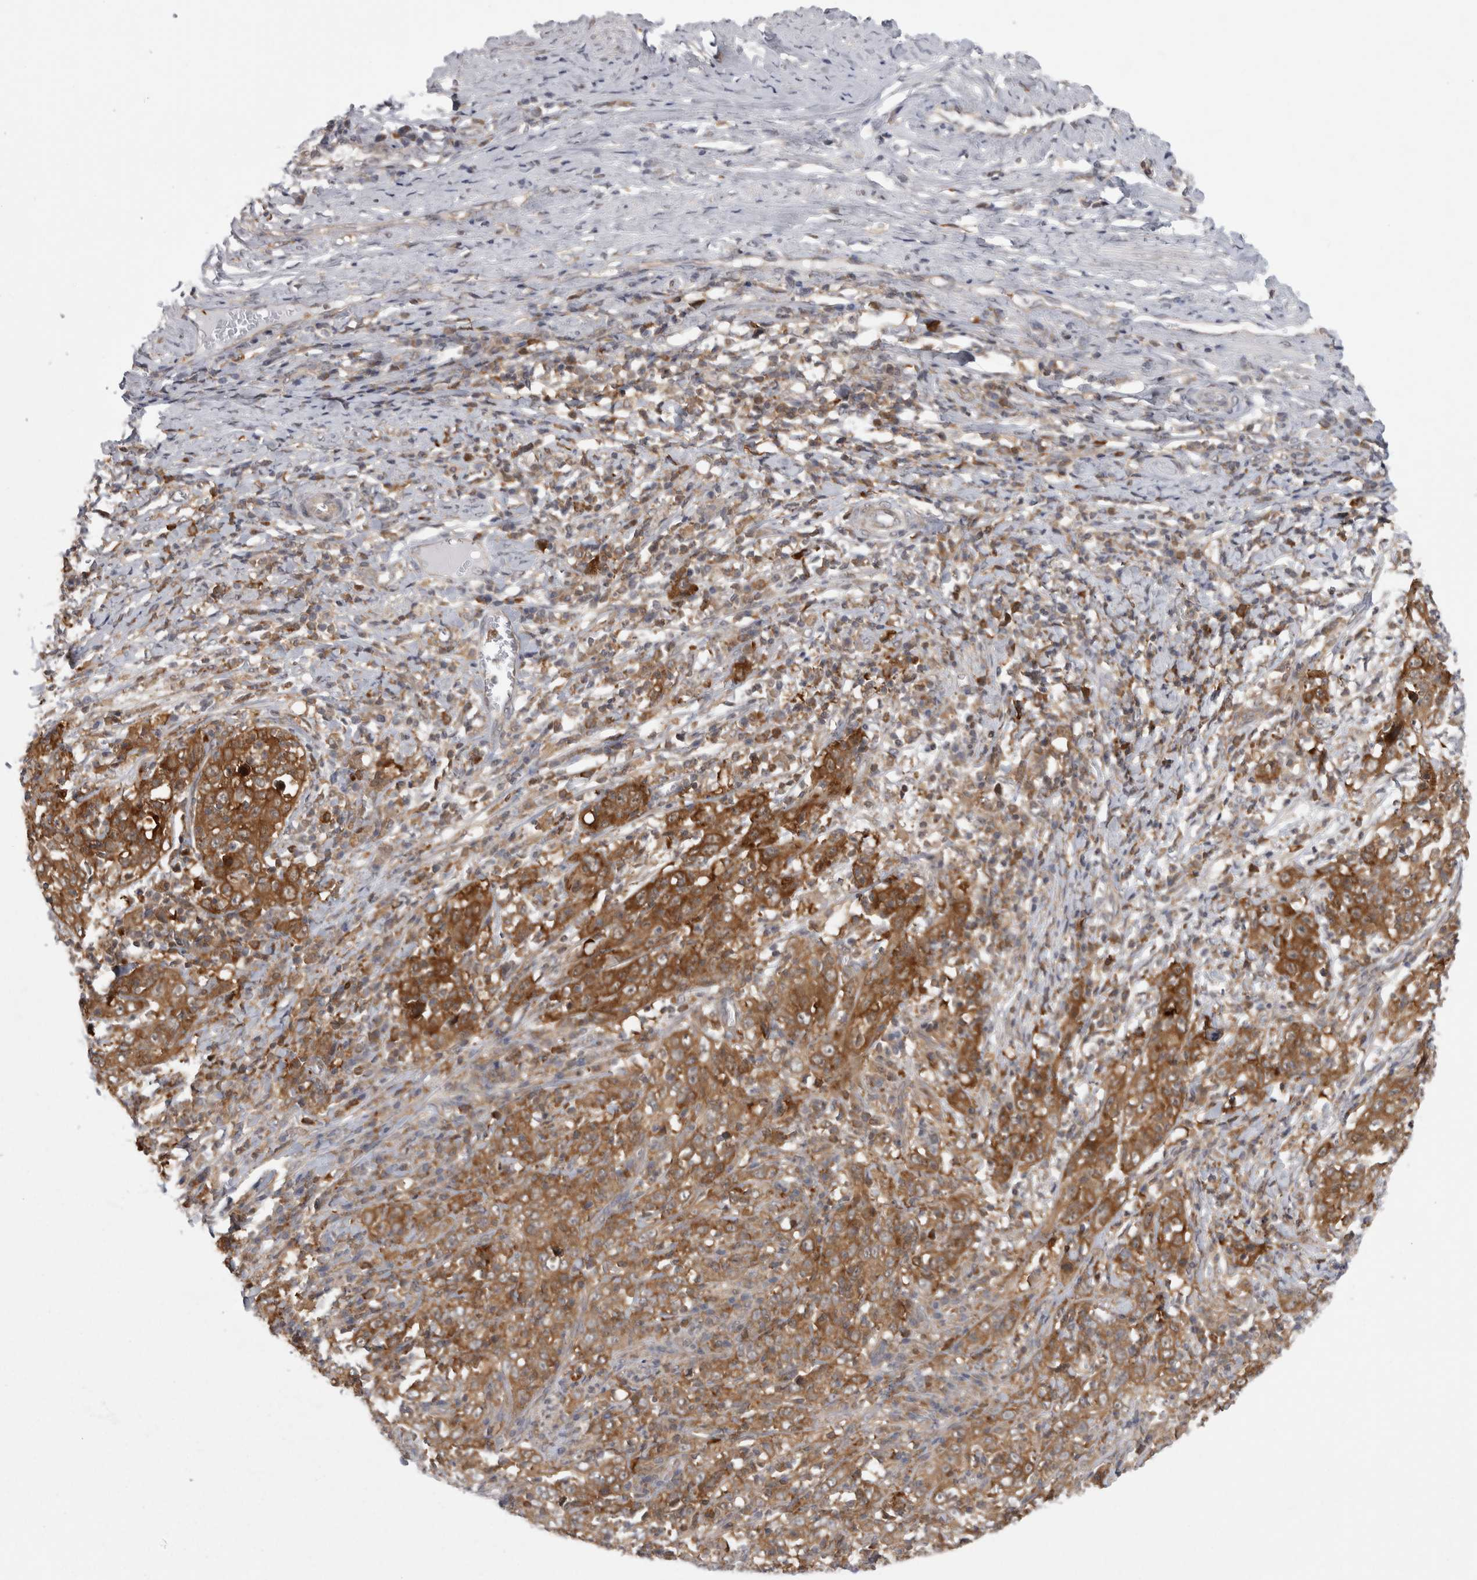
{"staining": {"intensity": "strong", "quantity": ">75%", "location": "cytoplasmic/membranous"}, "tissue": "cervical cancer", "cell_type": "Tumor cells", "image_type": "cancer", "snomed": [{"axis": "morphology", "description": "Squamous cell carcinoma, NOS"}, {"axis": "topography", "description": "Cervix"}], "caption": "High-power microscopy captured an immunohistochemistry micrograph of squamous cell carcinoma (cervical), revealing strong cytoplasmic/membranous positivity in about >75% of tumor cells.", "gene": "CACYBP", "patient": {"sex": "female", "age": 46}}